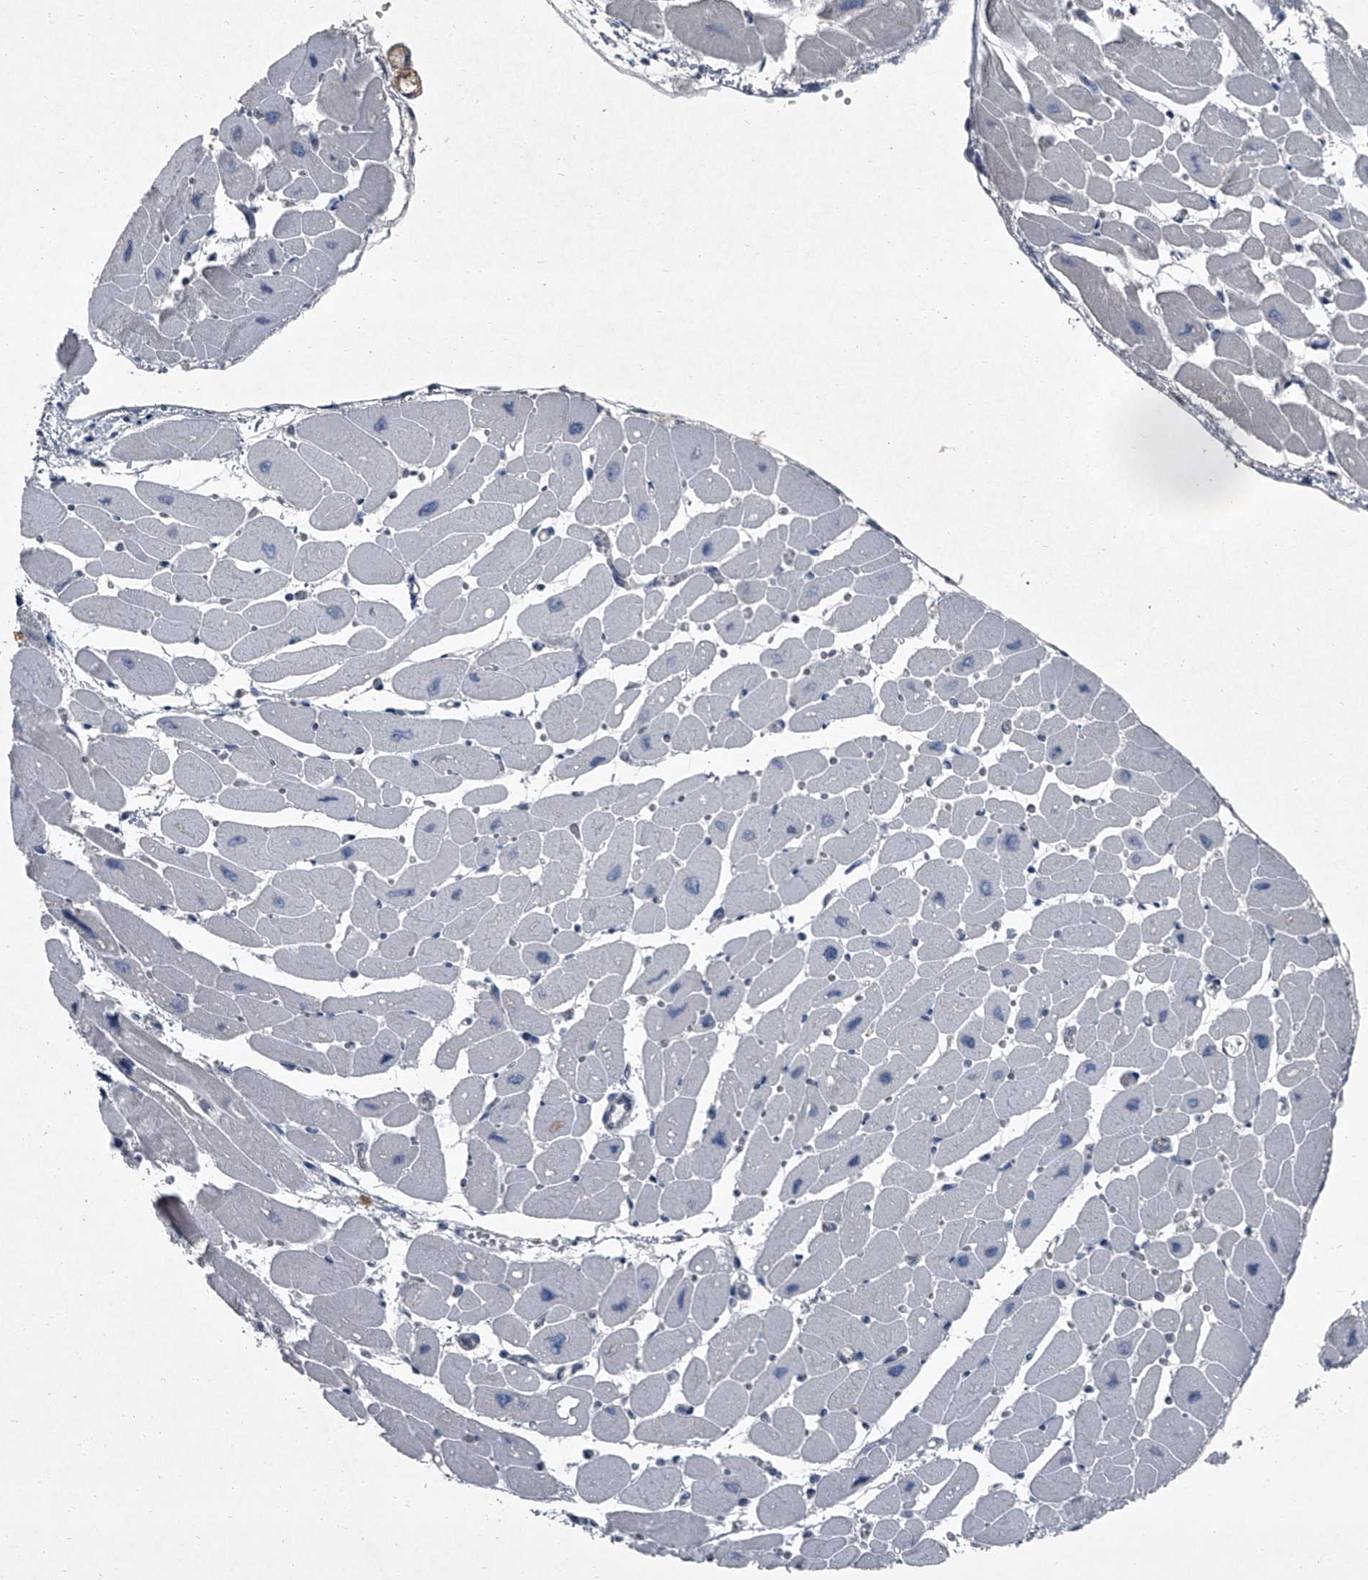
{"staining": {"intensity": "negative", "quantity": "none", "location": "none"}, "tissue": "heart muscle", "cell_type": "Cardiomyocytes", "image_type": "normal", "snomed": [{"axis": "morphology", "description": "Normal tissue, NOS"}, {"axis": "topography", "description": "Heart"}], "caption": "This is an immunohistochemistry micrograph of normal heart muscle. There is no staining in cardiomyocytes.", "gene": "HEPHL1", "patient": {"sex": "female", "age": 54}}